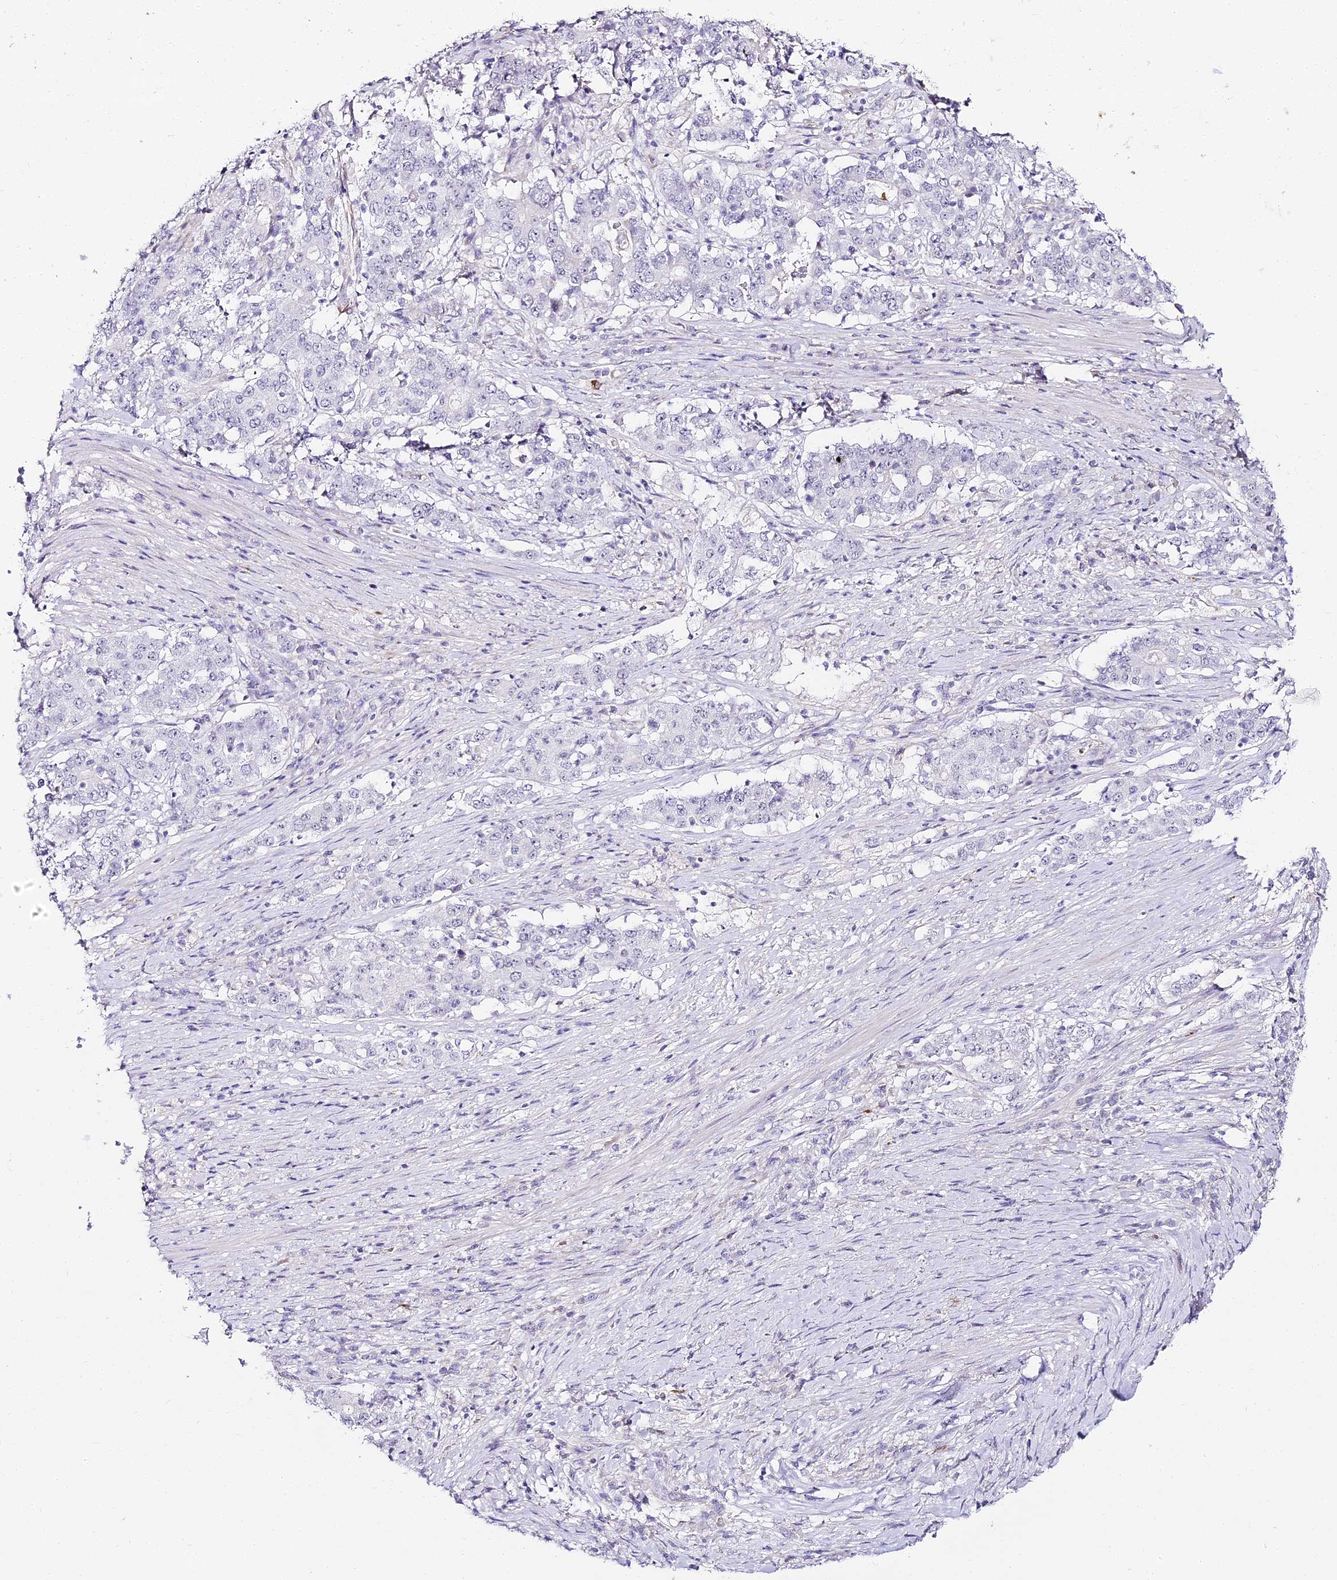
{"staining": {"intensity": "negative", "quantity": "none", "location": "none"}, "tissue": "stomach cancer", "cell_type": "Tumor cells", "image_type": "cancer", "snomed": [{"axis": "morphology", "description": "Adenocarcinoma, NOS"}, {"axis": "topography", "description": "Stomach"}], "caption": "IHC of human stomach cancer (adenocarcinoma) demonstrates no positivity in tumor cells.", "gene": "ALPG", "patient": {"sex": "male", "age": 59}}